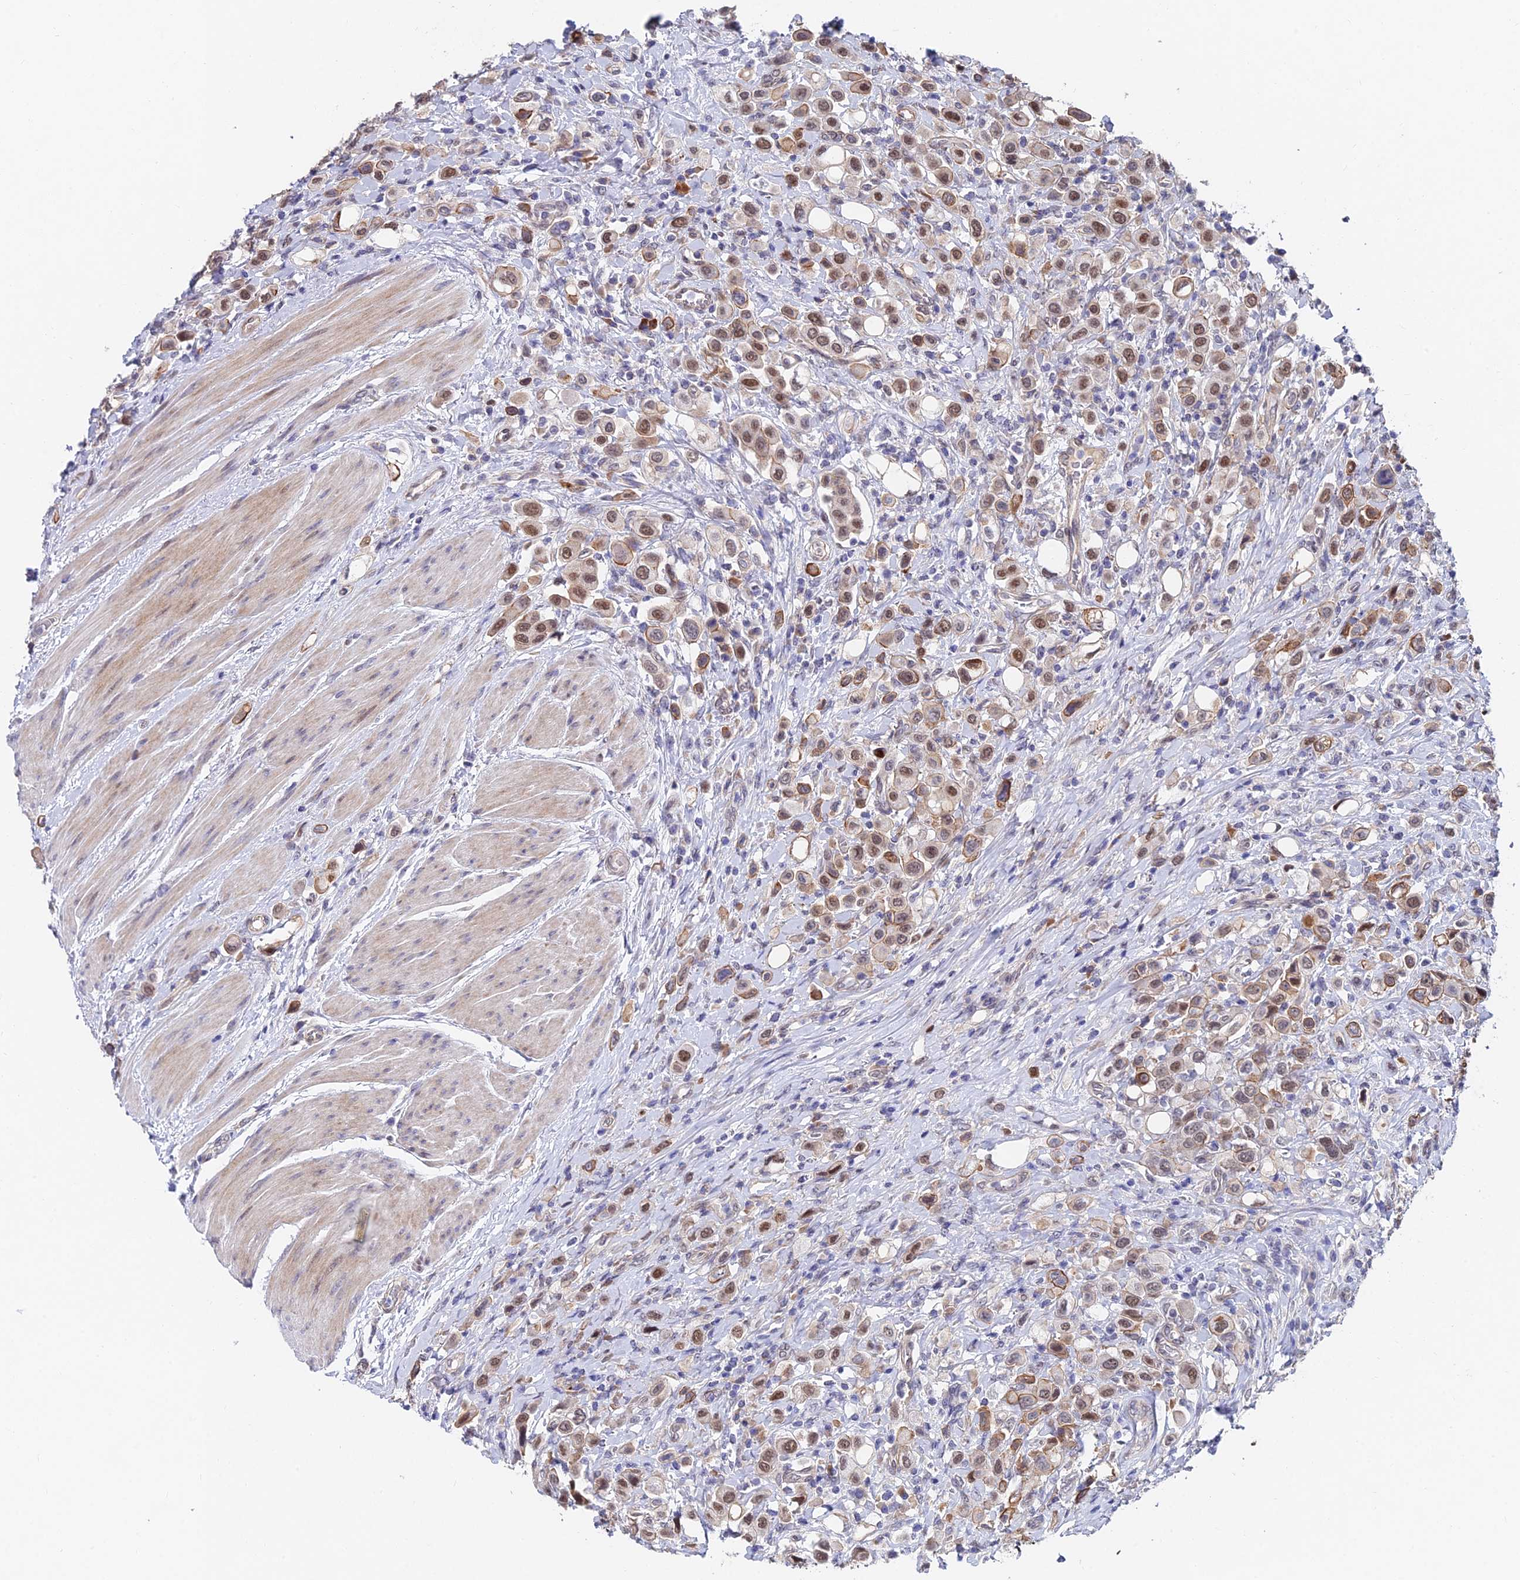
{"staining": {"intensity": "moderate", "quantity": ">75%", "location": "cytoplasmic/membranous,nuclear"}, "tissue": "urothelial cancer", "cell_type": "Tumor cells", "image_type": "cancer", "snomed": [{"axis": "morphology", "description": "Urothelial carcinoma, High grade"}, {"axis": "topography", "description": "Urinary bladder"}], "caption": "DAB (3,3'-diaminobenzidine) immunohistochemical staining of human urothelial cancer demonstrates moderate cytoplasmic/membranous and nuclear protein positivity in about >75% of tumor cells.", "gene": "TRIM24", "patient": {"sex": "male", "age": 50}}